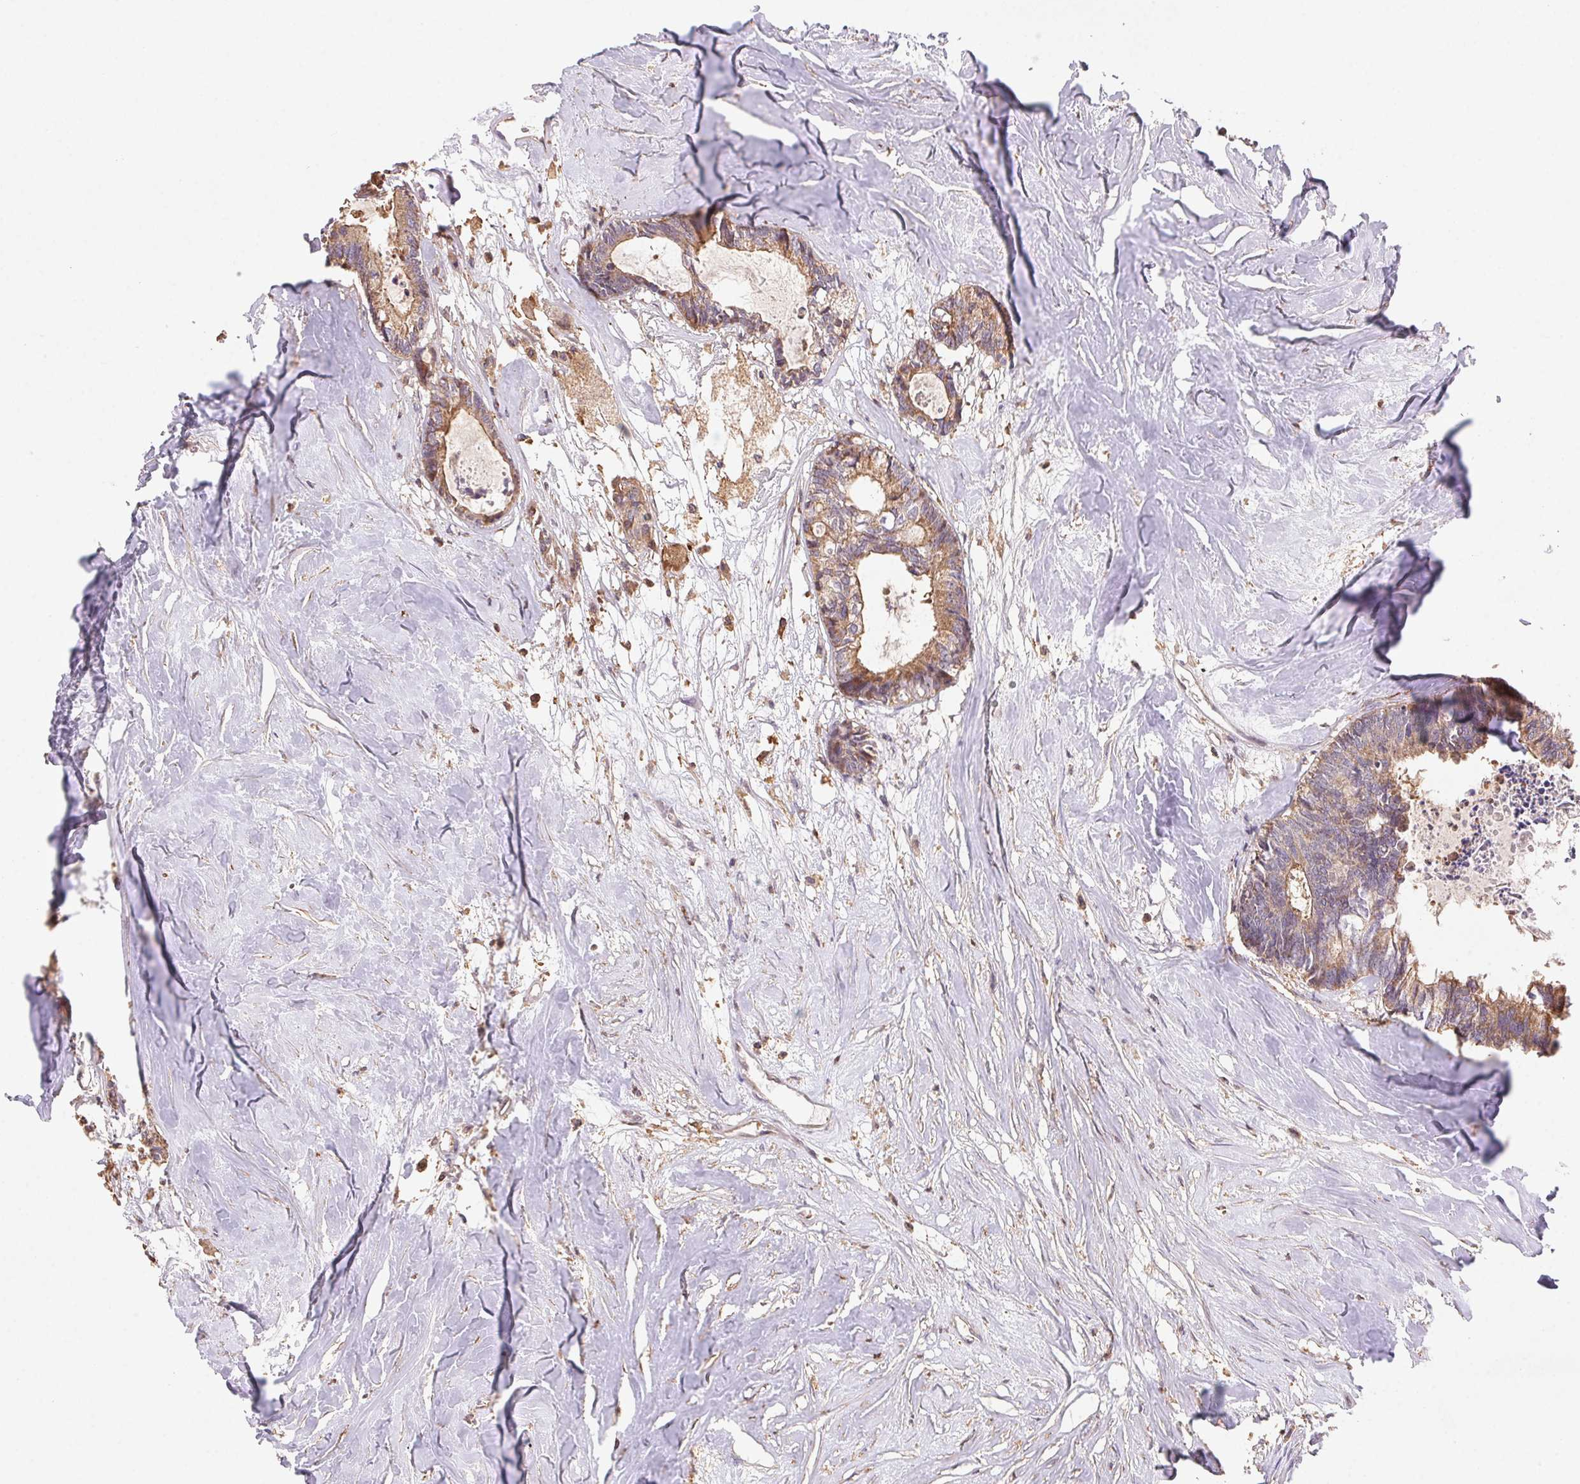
{"staining": {"intensity": "moderate", "quantity": ">75%", "location": "cytoplasmic/membranous"}, "tissue": "colorectal cancer", "cell_type": "Tumor cells", "image_type": "cancer", "snomed": [{"axis": "morphology", "description": "Adenocarcinoma, NOS"}, {"axis": "topography", "description": "Colon"}, {"axis": "topography", "description": "Rectum"}], "caption": "Immunohistochemical staining of human colorectal cancer shows medium levels of moderate cytoplasmic/membranous positivity in approximately >75% of tumor cells. (Stains: DAB in brown, nuclei in blue, Microscopy: brightfield microscopy at high magnification).", "gene": "ATG10", "patient": {"sex": "male", "age": 57}}